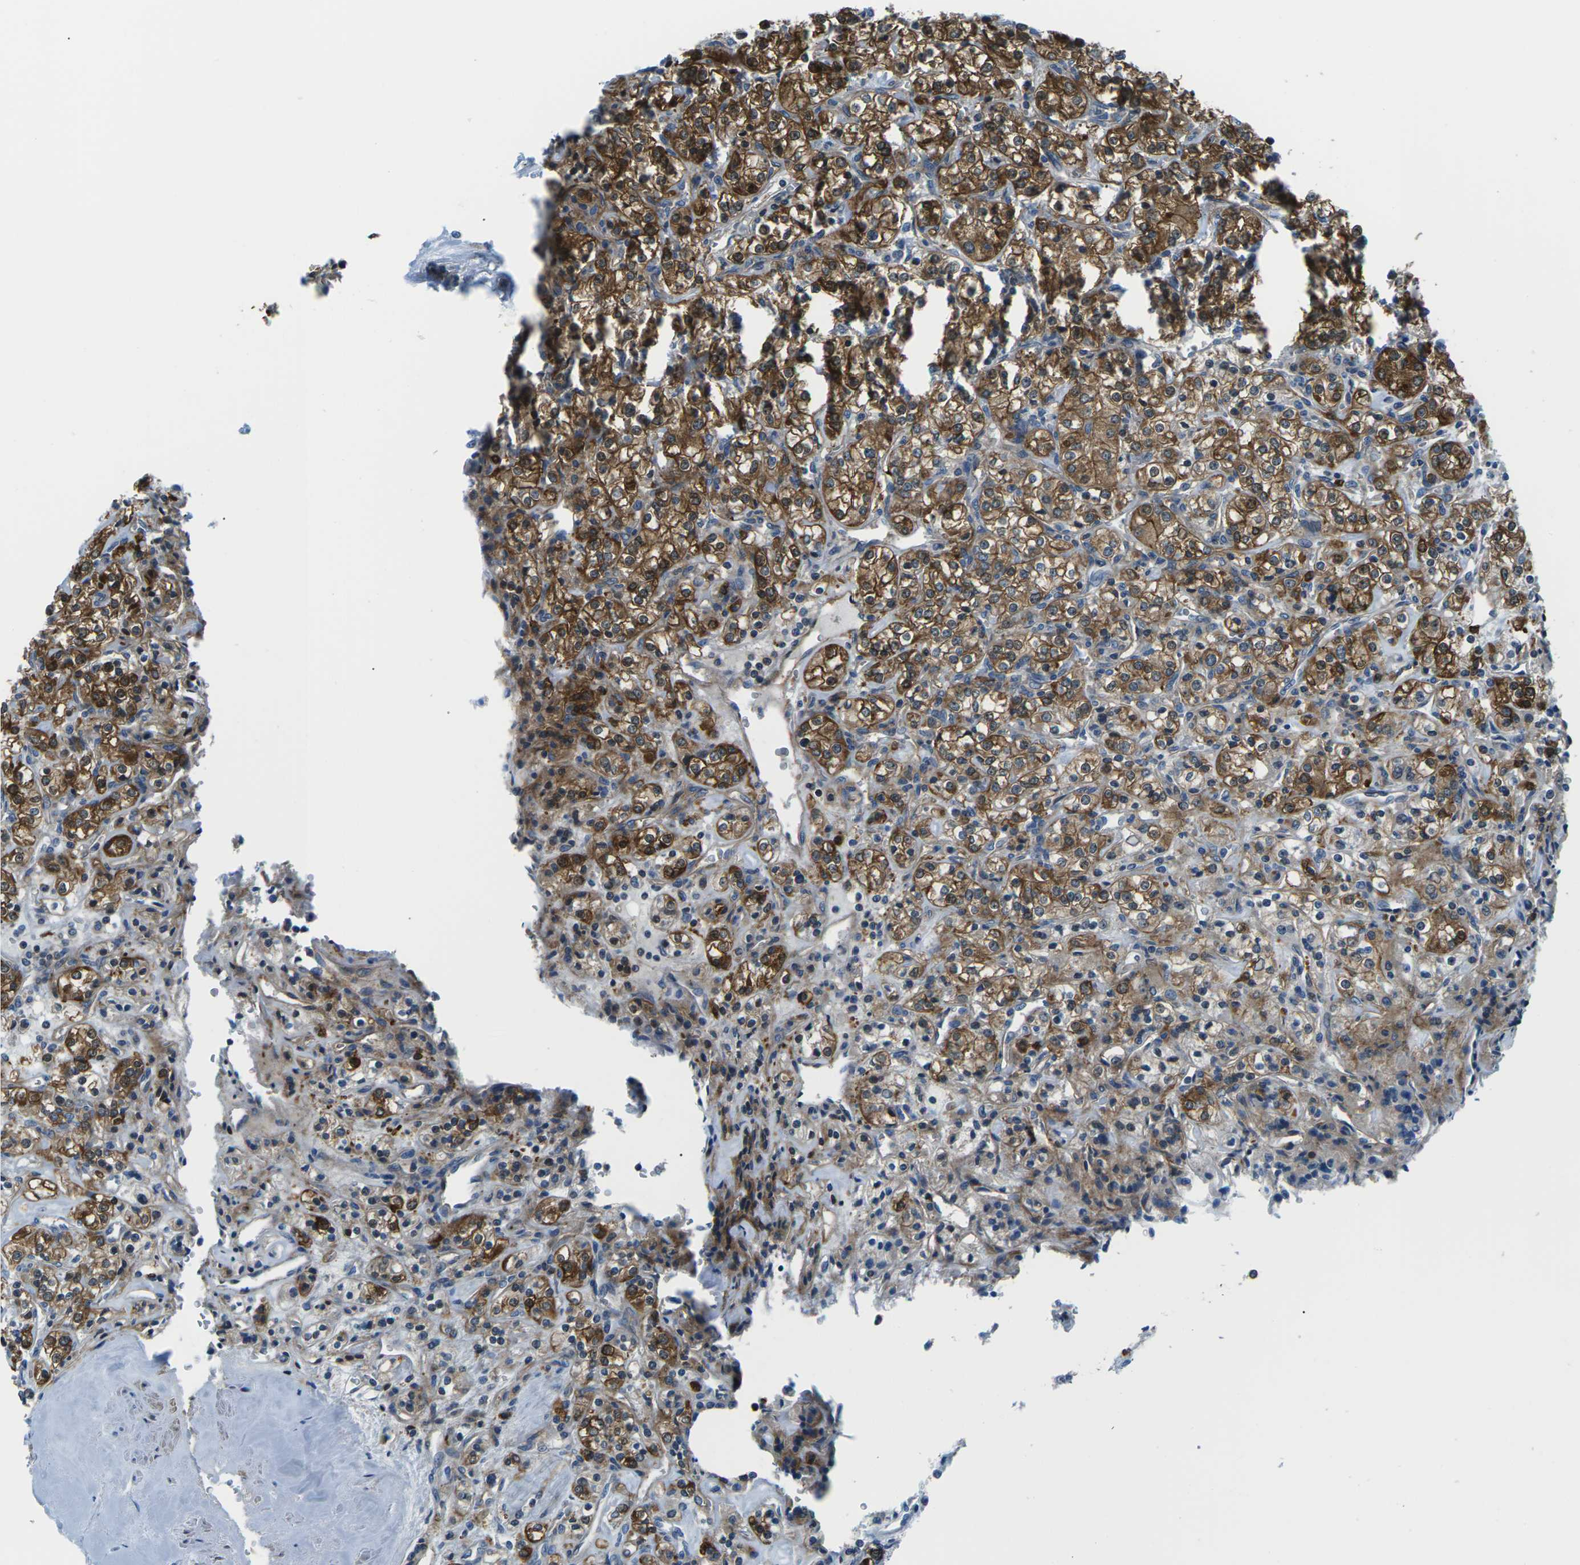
{"staining": {"intensity": "strong", "quantity": ">75%", "location": "cytoplasmic/membranous"}, "tissue": "renal cancer", "cell_type": "Tumor cells", "image_type": "cancer", "snomed": [{"axis": "morphology", "description": "Adenocarcinoma, NOS"}, {"axis": "topography", "description": "Kidney"}], "caption": "Human renal cancer stained with a protein marker reveals strong staining in tumor cells.", "gene": "SOCS4", "patient": {"sex": "male", "age": 77}}